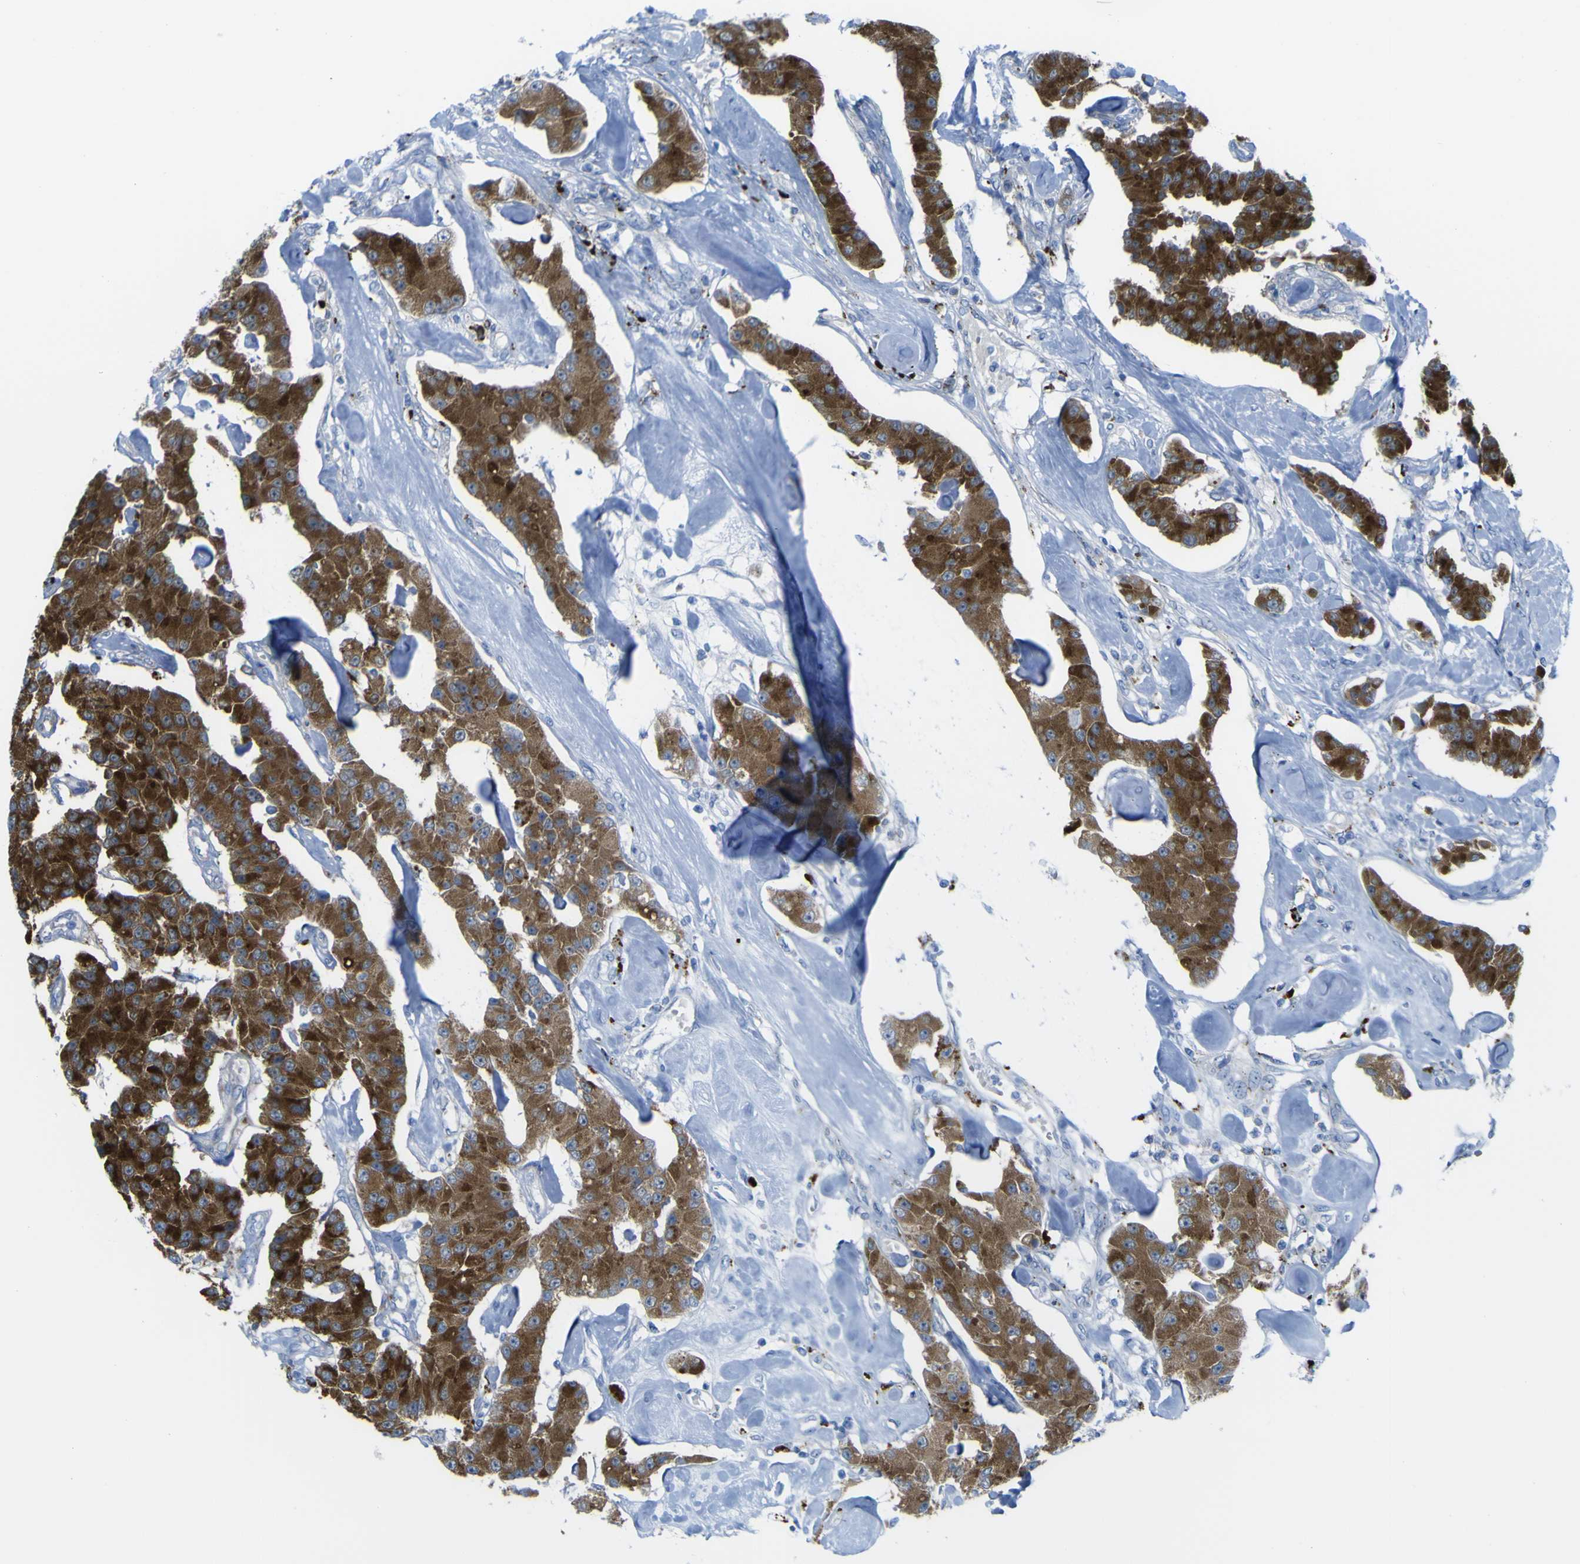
{"staining": {"intensity": "strong", "quantity": ">75%", "location": "cytoplasmic/membranous"}, "tissue": "carcinoid", "cell_type": "Tumor cells", "image_type": "cancer", "snomed": [{"axis": "morphology", "description": "Carcinoid, malignant, NOS"}, {"axis": "topography", "description": "Pancreas"}], "caption": "Protein analysis of malignant carcinoid tissue reveals strong cytoplasmic/membranous staining in approximately >75% of tumor cells. Using DAB (brown) and hematoxylin (blue) stains, captured at high magnification using brightfield microscopy.", "gene": "PLD3", "patient": {"sex": "male", "age": 41}}